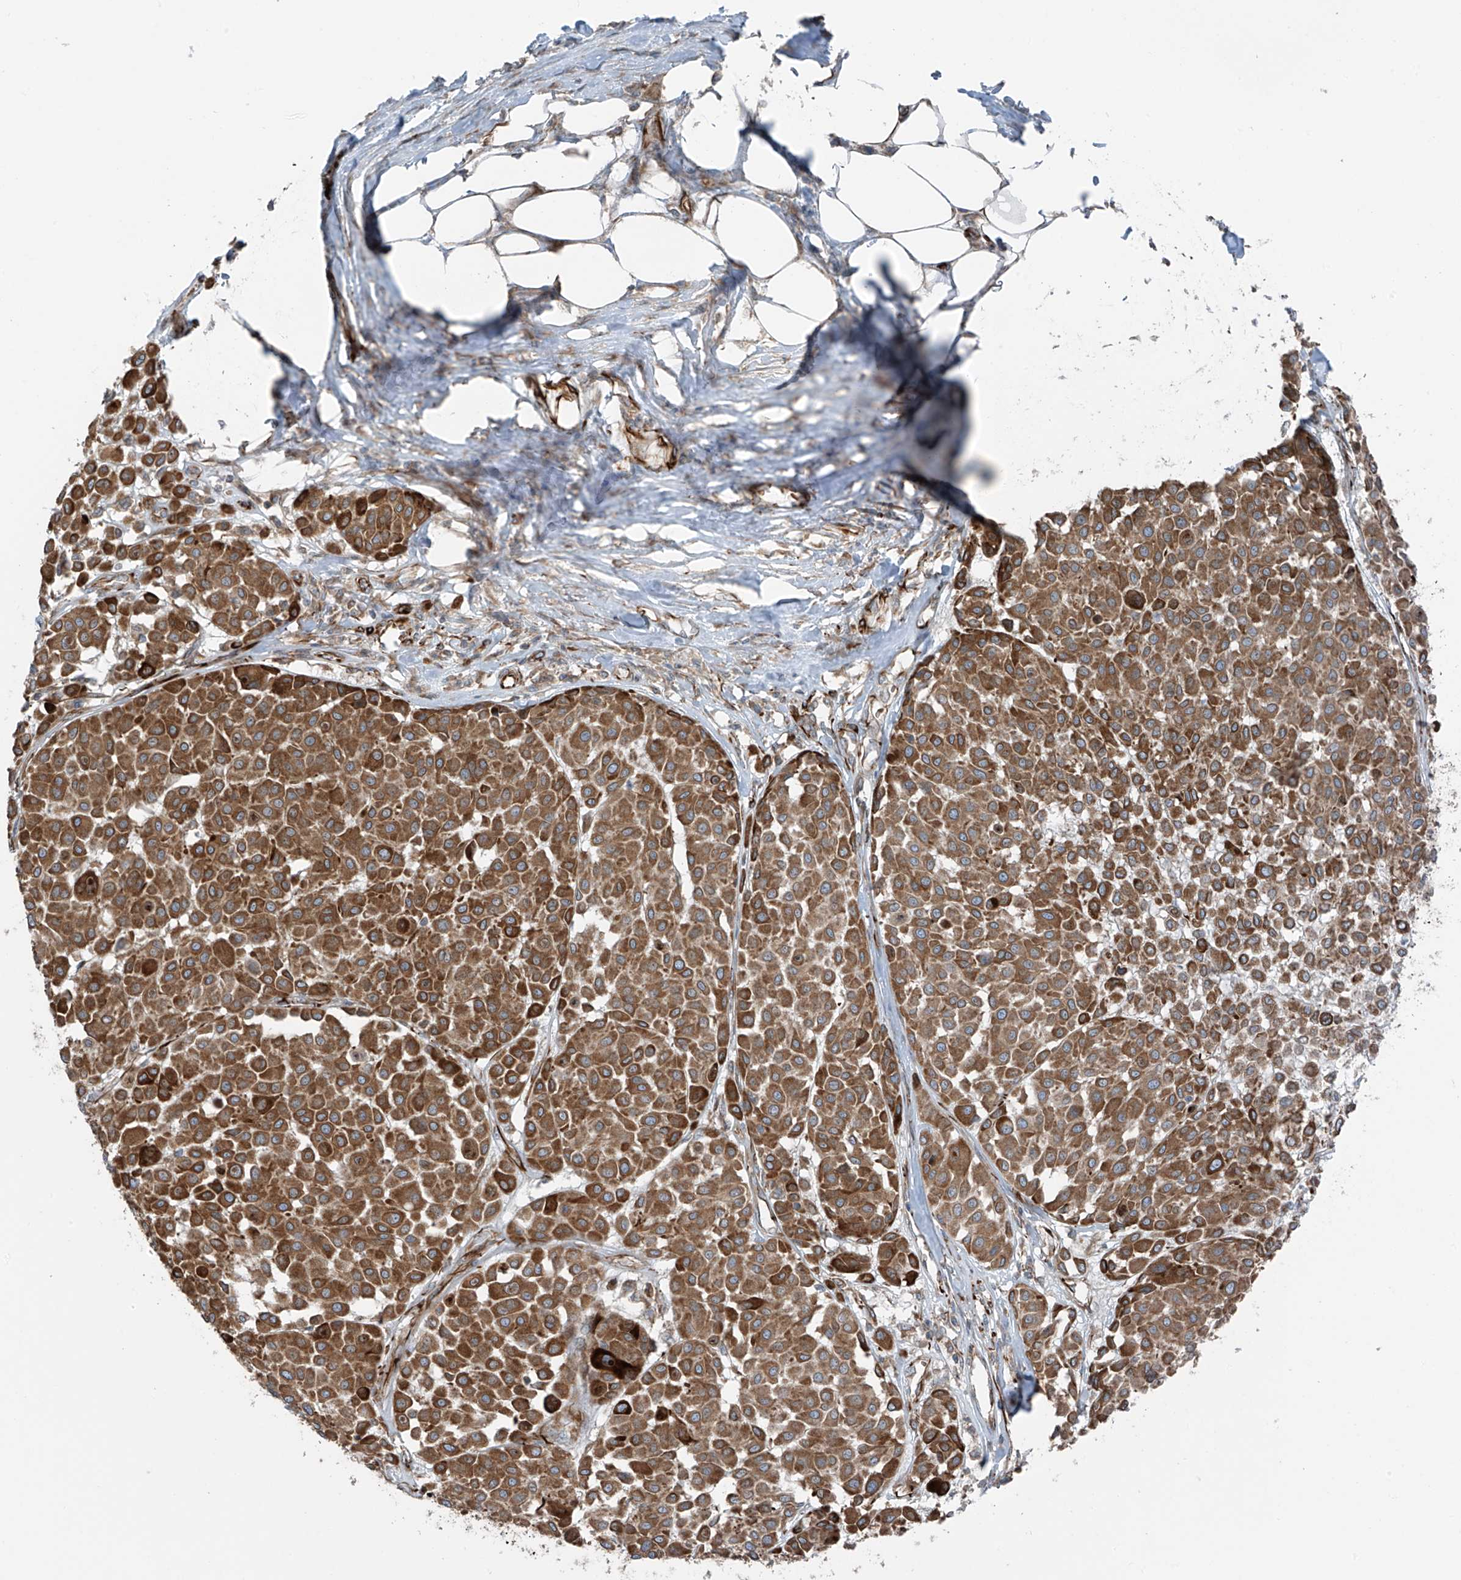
{"staining": {"intensity": "moderate", "quantity": ">75%", "location": "cytoplasmic/membranous"}, "tissue": "melanoma", "cell_type": "Tumor cells", "image_type": "cancer", "snomed": [{"axis": "morphology", "description": "Malignant melanoma, Metastatic site"}, {"axis": "topography", "description": "Soft tissue"}], "caption": "Protein staining demonstrates moderate cytoplasmic/membranous expression in about >75% of tumor cells in malignant melanoma (metastatic site).", "gene": "ERLEC1", "patient": {"sex": "male", "age": 41}}